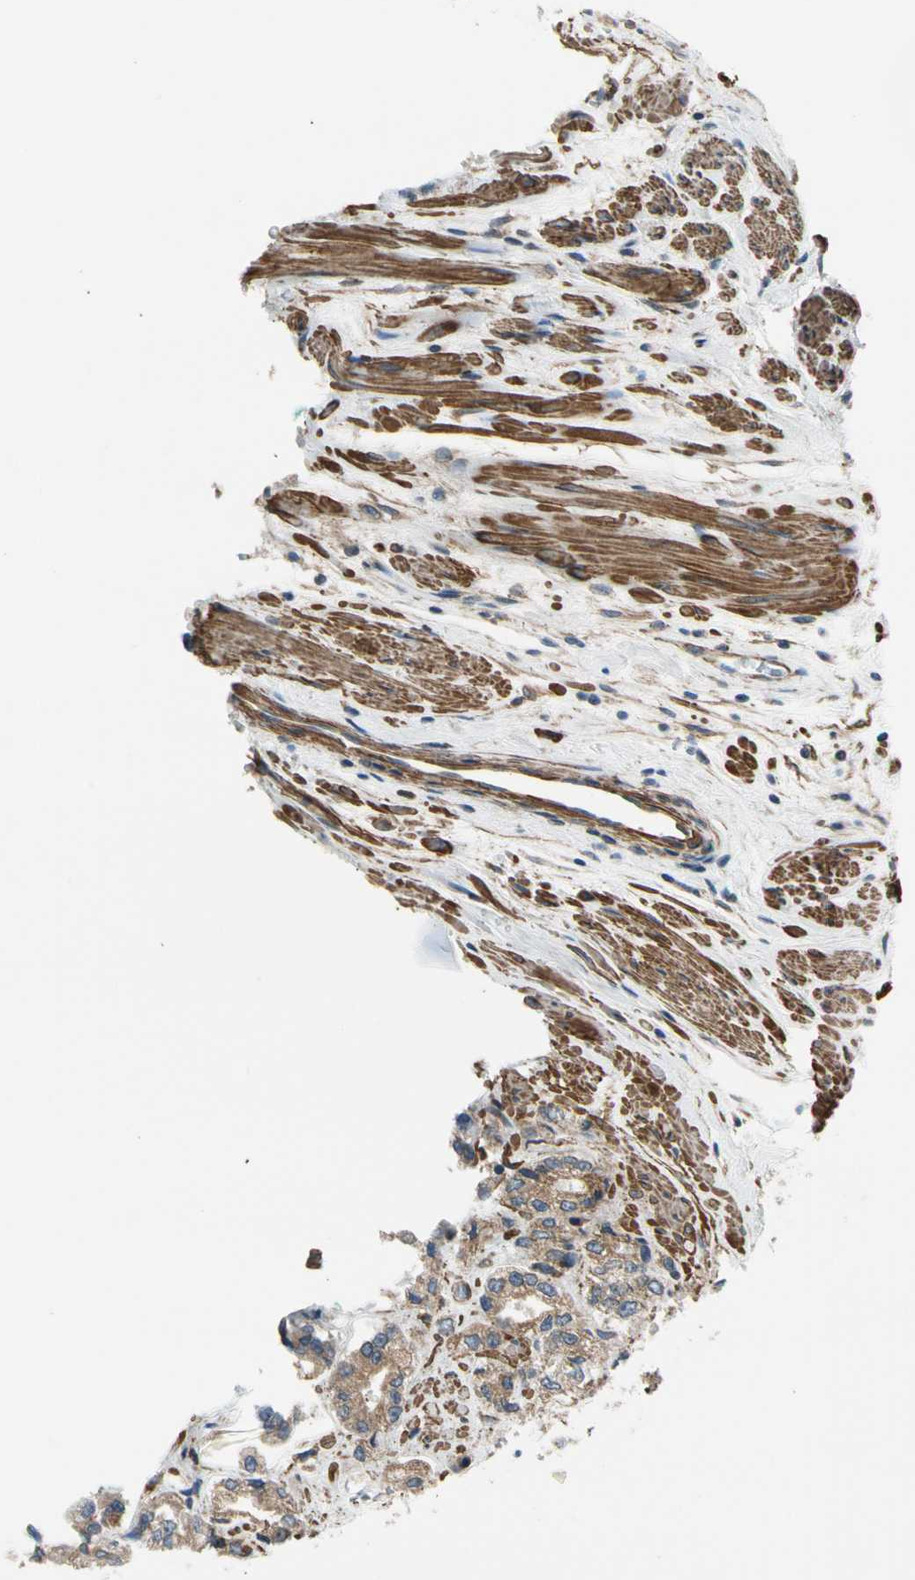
{"staining": {"intensity": "weak", "quantity": ">75%", "location": "cytoplasmic/membranous"}, "tissue": "prostate cancer", "cell_type": "Tumor cells", "image_type": "cancer", "snomed": [{"axis": "morphology", "description": "Adenocarcinoma, High grade"}, {"axis": "topography", "description": "Prostate"}], "caption": "Prostate adenocarcinoma (high-grade) was stained to show a protein in brown. There is low levels of weak cytoplasmic/membranous staining in about >75% of tumor cells.", "gene": "LIMK2", "patient": {"sex": "male", "age": 58}}